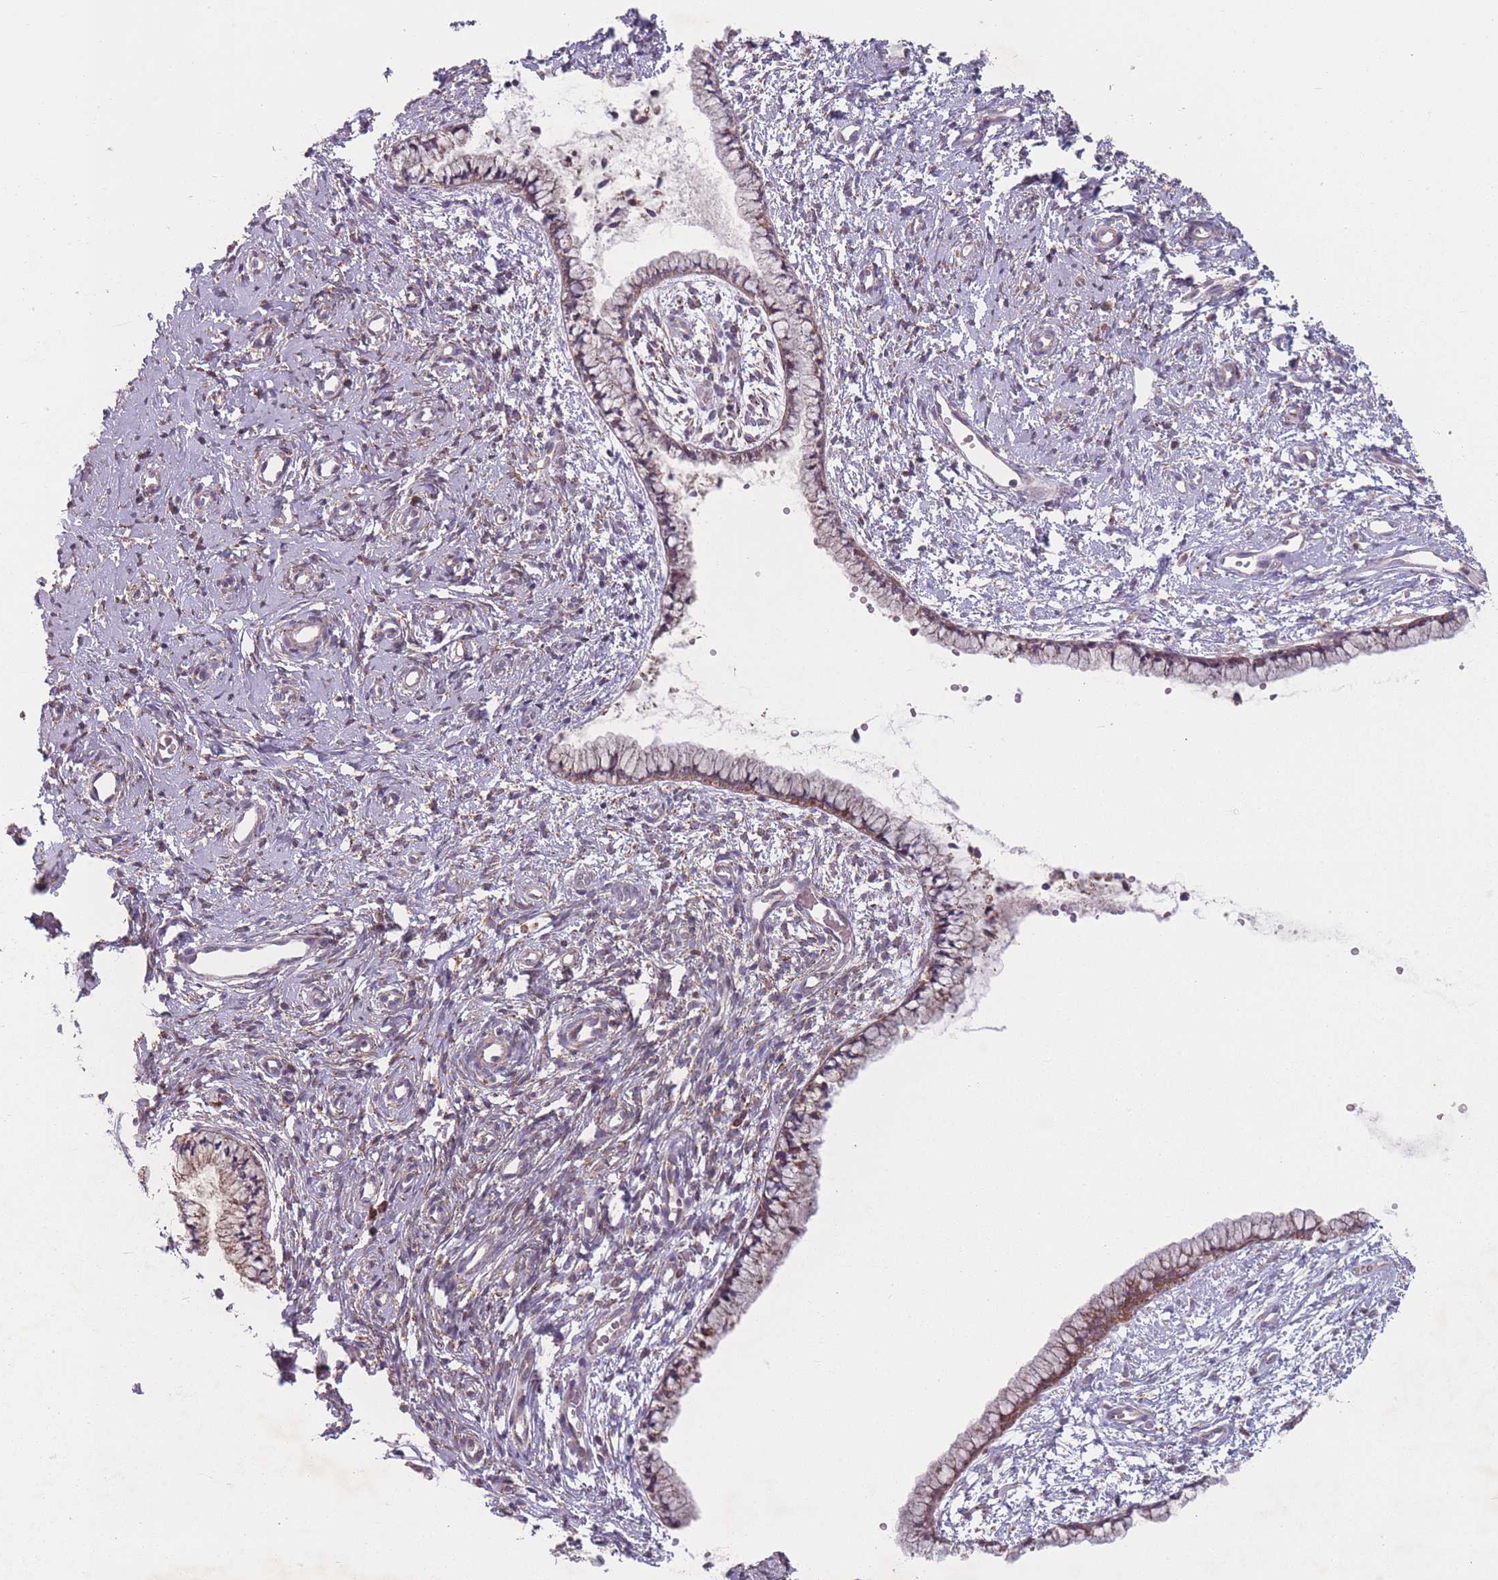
{"staining": {"intensity": "weak", "quantity": ">75%", "location": "cytoplasmic/membranous"}, "tissue": "cervix", "cell_type": "Glandular cells", "image_type": "normal", "snomed": [{"axis": "morphology", "description": "Normal tissue, NOS"}, {"axis": "topography", "description": "Cervix"}], "caption": "Protein expression analysis of unremarkable cervix demonstrates weak cytoplasmic/membranous expression in about >75% of glandular cells.", "gene": "OR10Q1", "patient": {"sex": "female", "age": 57}}